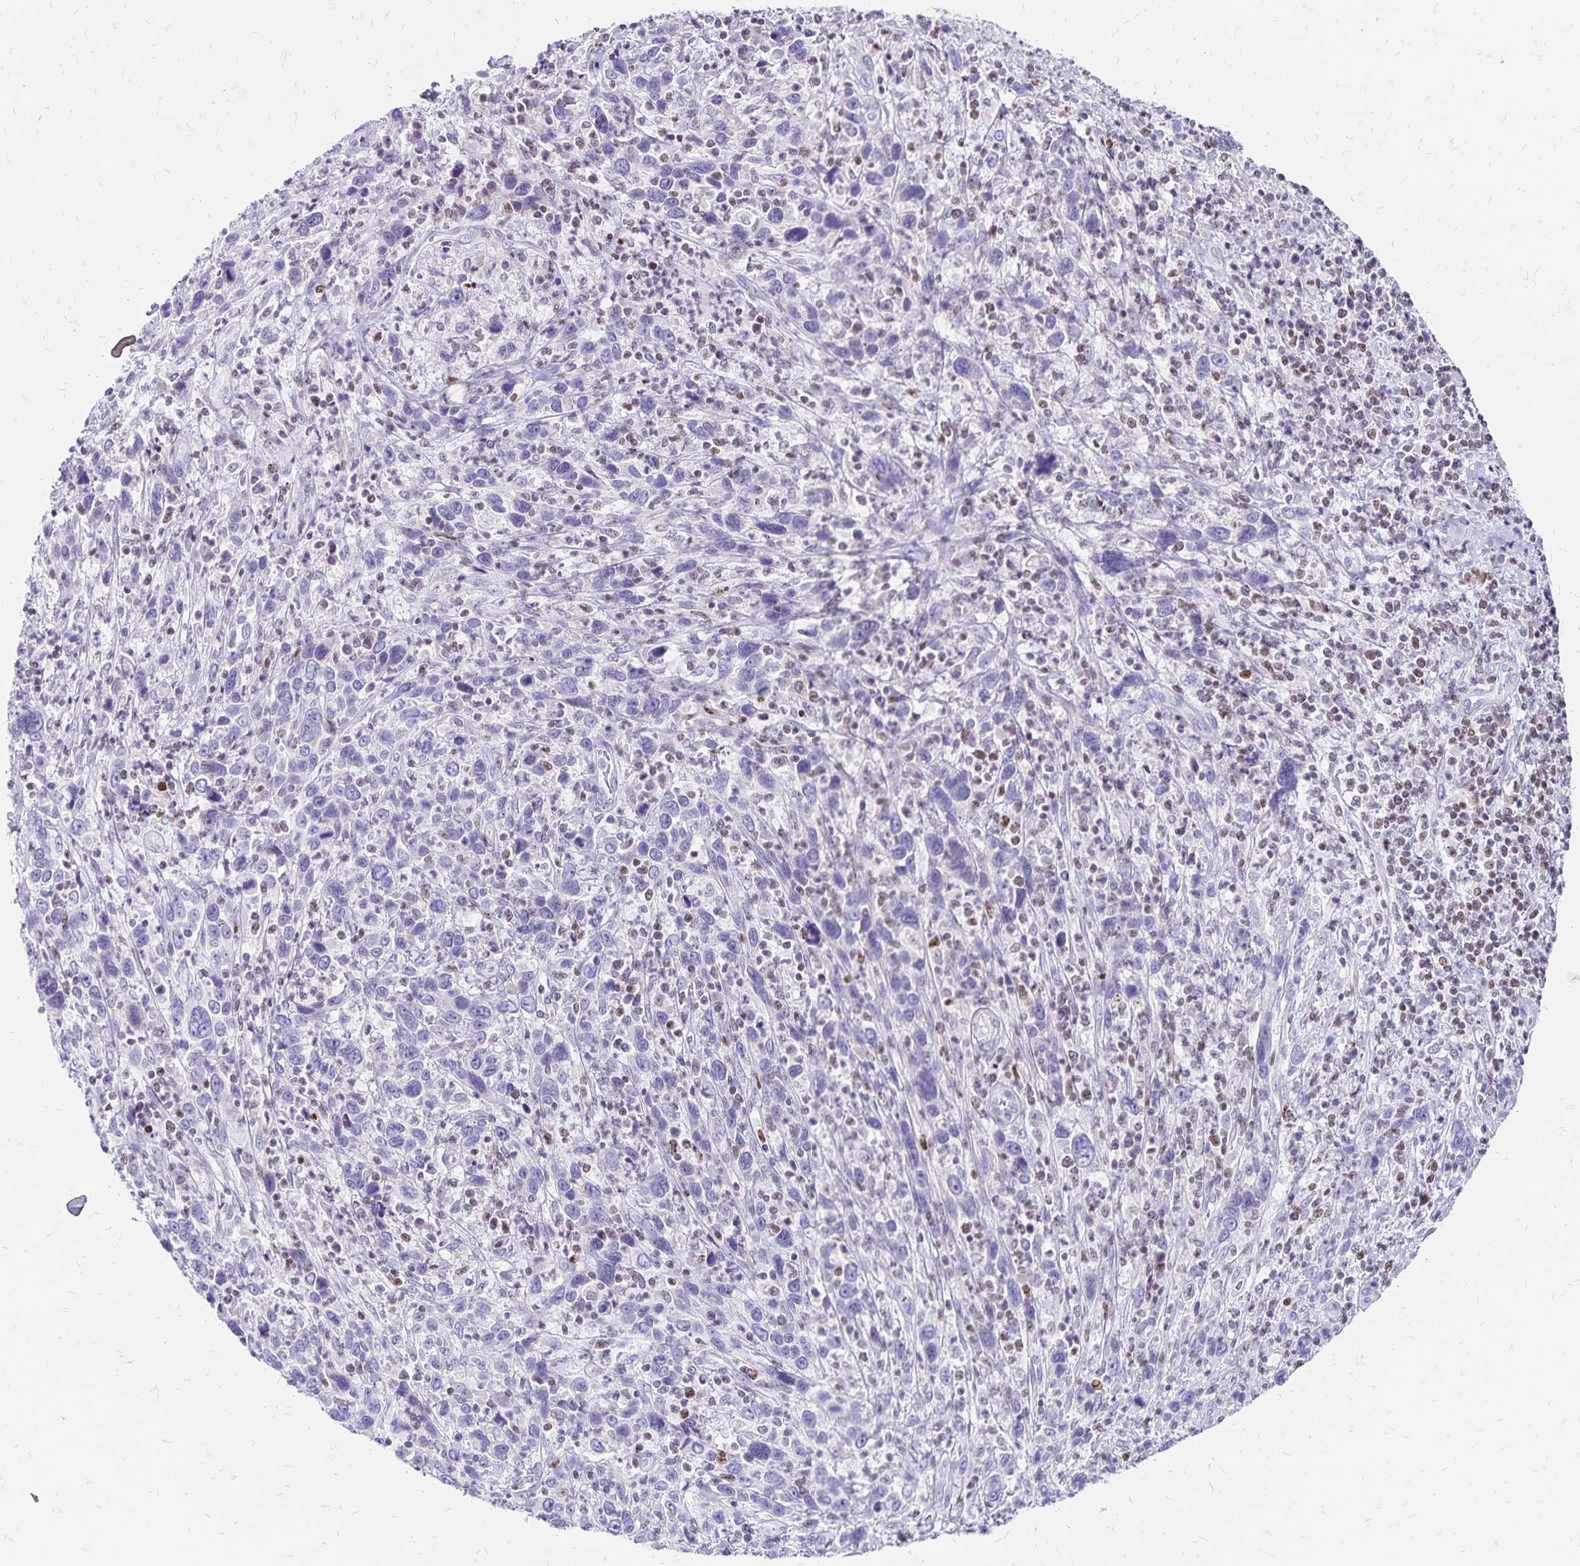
{"staining": {"intensity": "negative", "quantity": "none", "location": "none"}, "tissue": "cervical cancer", "cell_type": "Tumor cells", "image_type": "cancer", "snomed": [{"axis": "morphology", "description": "Squamous cell carcinoma, NOS"}, {"axis": "topography", "description": "Cervix"}], "caption": "This is an IHC micrograph of human cervical cancer. There is no expression in tumor cells.", "gene": "IKZF1", "patient": {"sex": "female", "age": 46}}